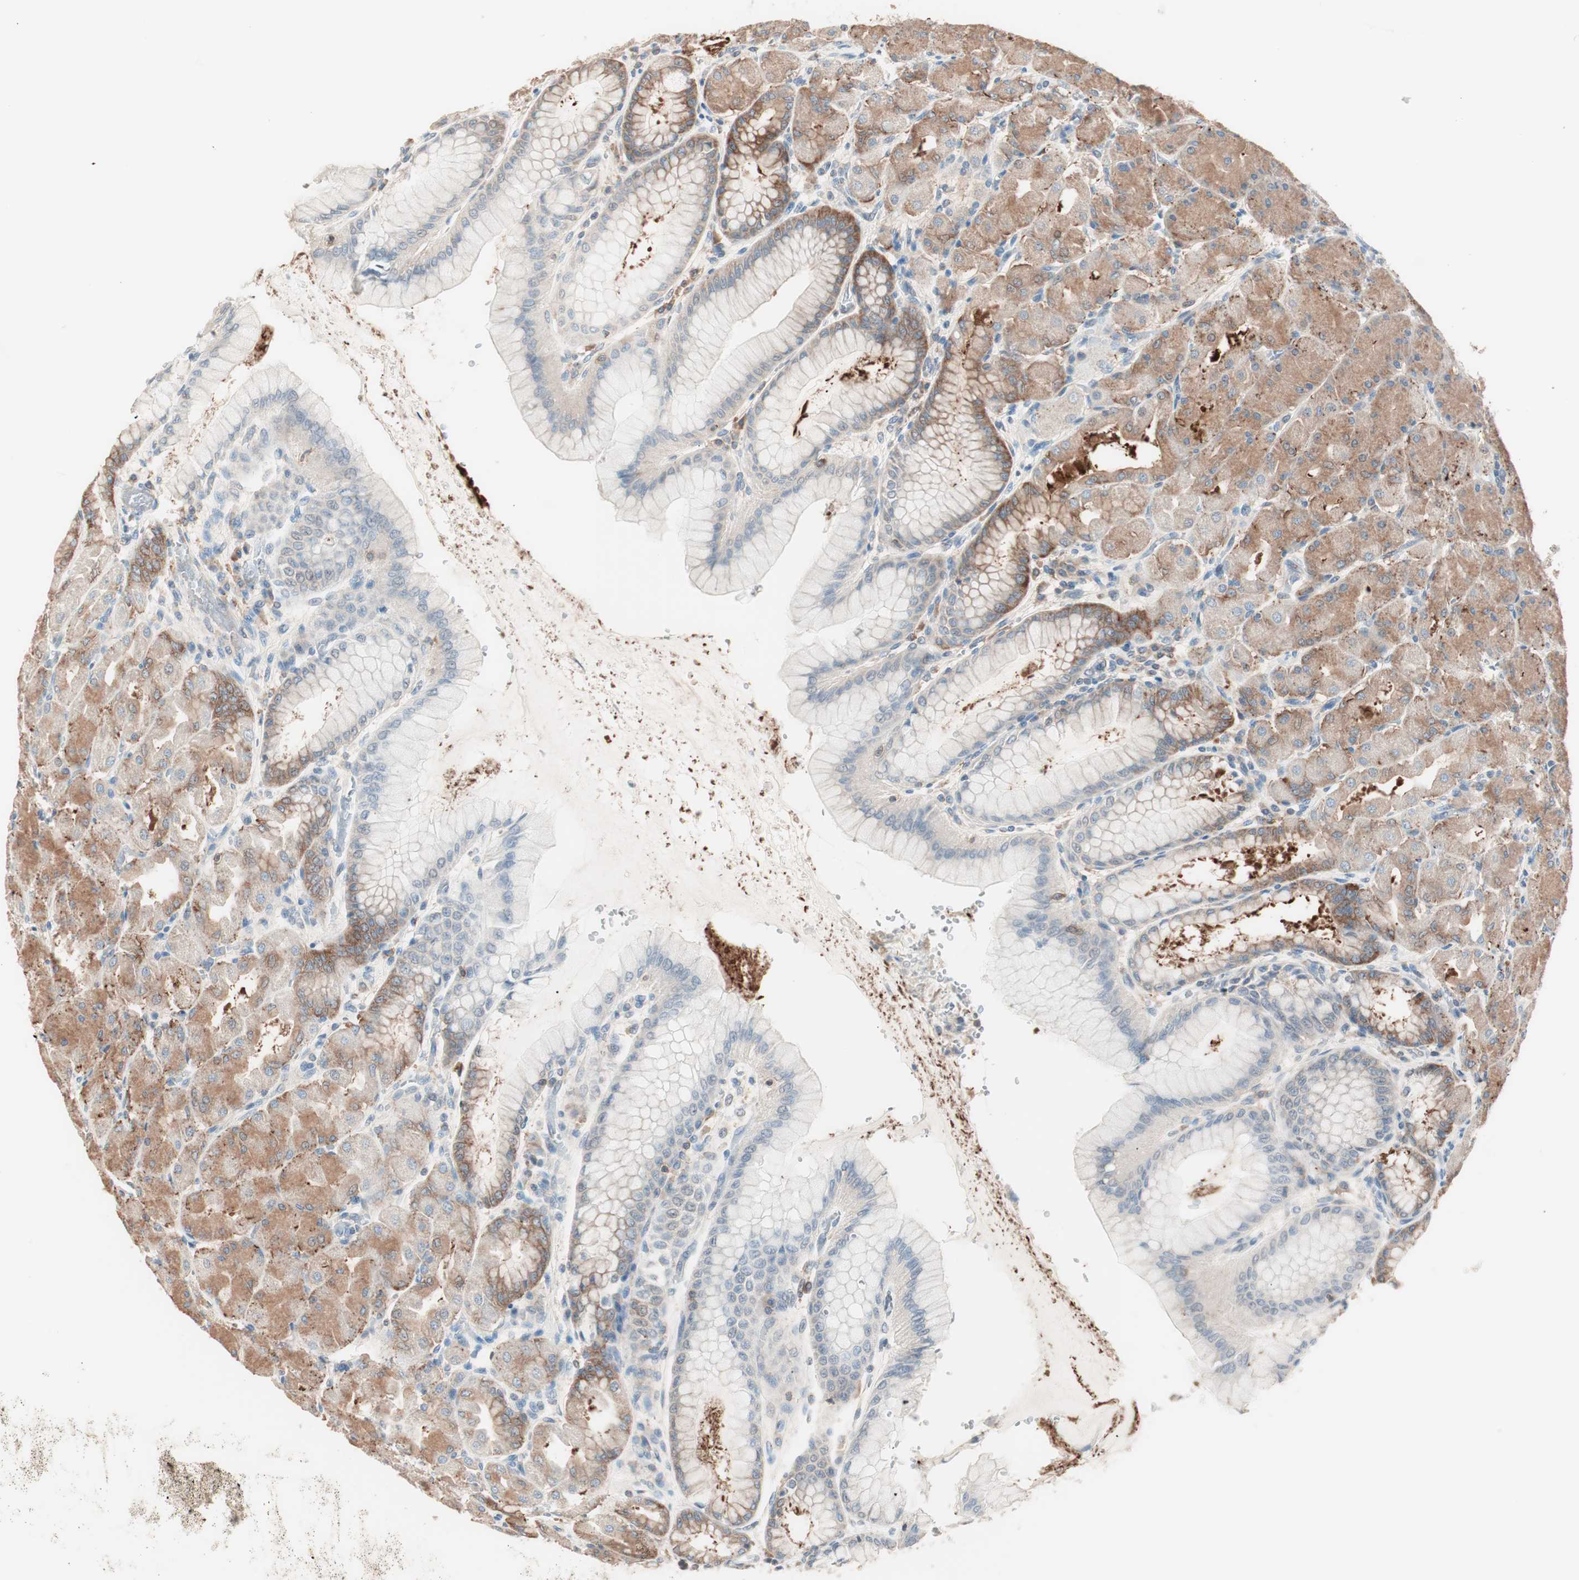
{"staining": {"intensity": "moderate", "quantity": ">75%", "location": "cytoplasmic/membranous"}, "tissue": "stomach", "cell_type": "Glandular cells", "image_type": "normal", "snomed": [{"axis": "morphology", "description": "Normal tissue, NOS"}, {"axis": "topography", "description": "Stomach, upper"}], "caption": "IHC of normal stomach shows medium levels of moderate cytoplasmic/membranous staining in about >75% of glandular cells.", "gene": "RAD54B", "patient": {"sex": "female", "age": 56}}